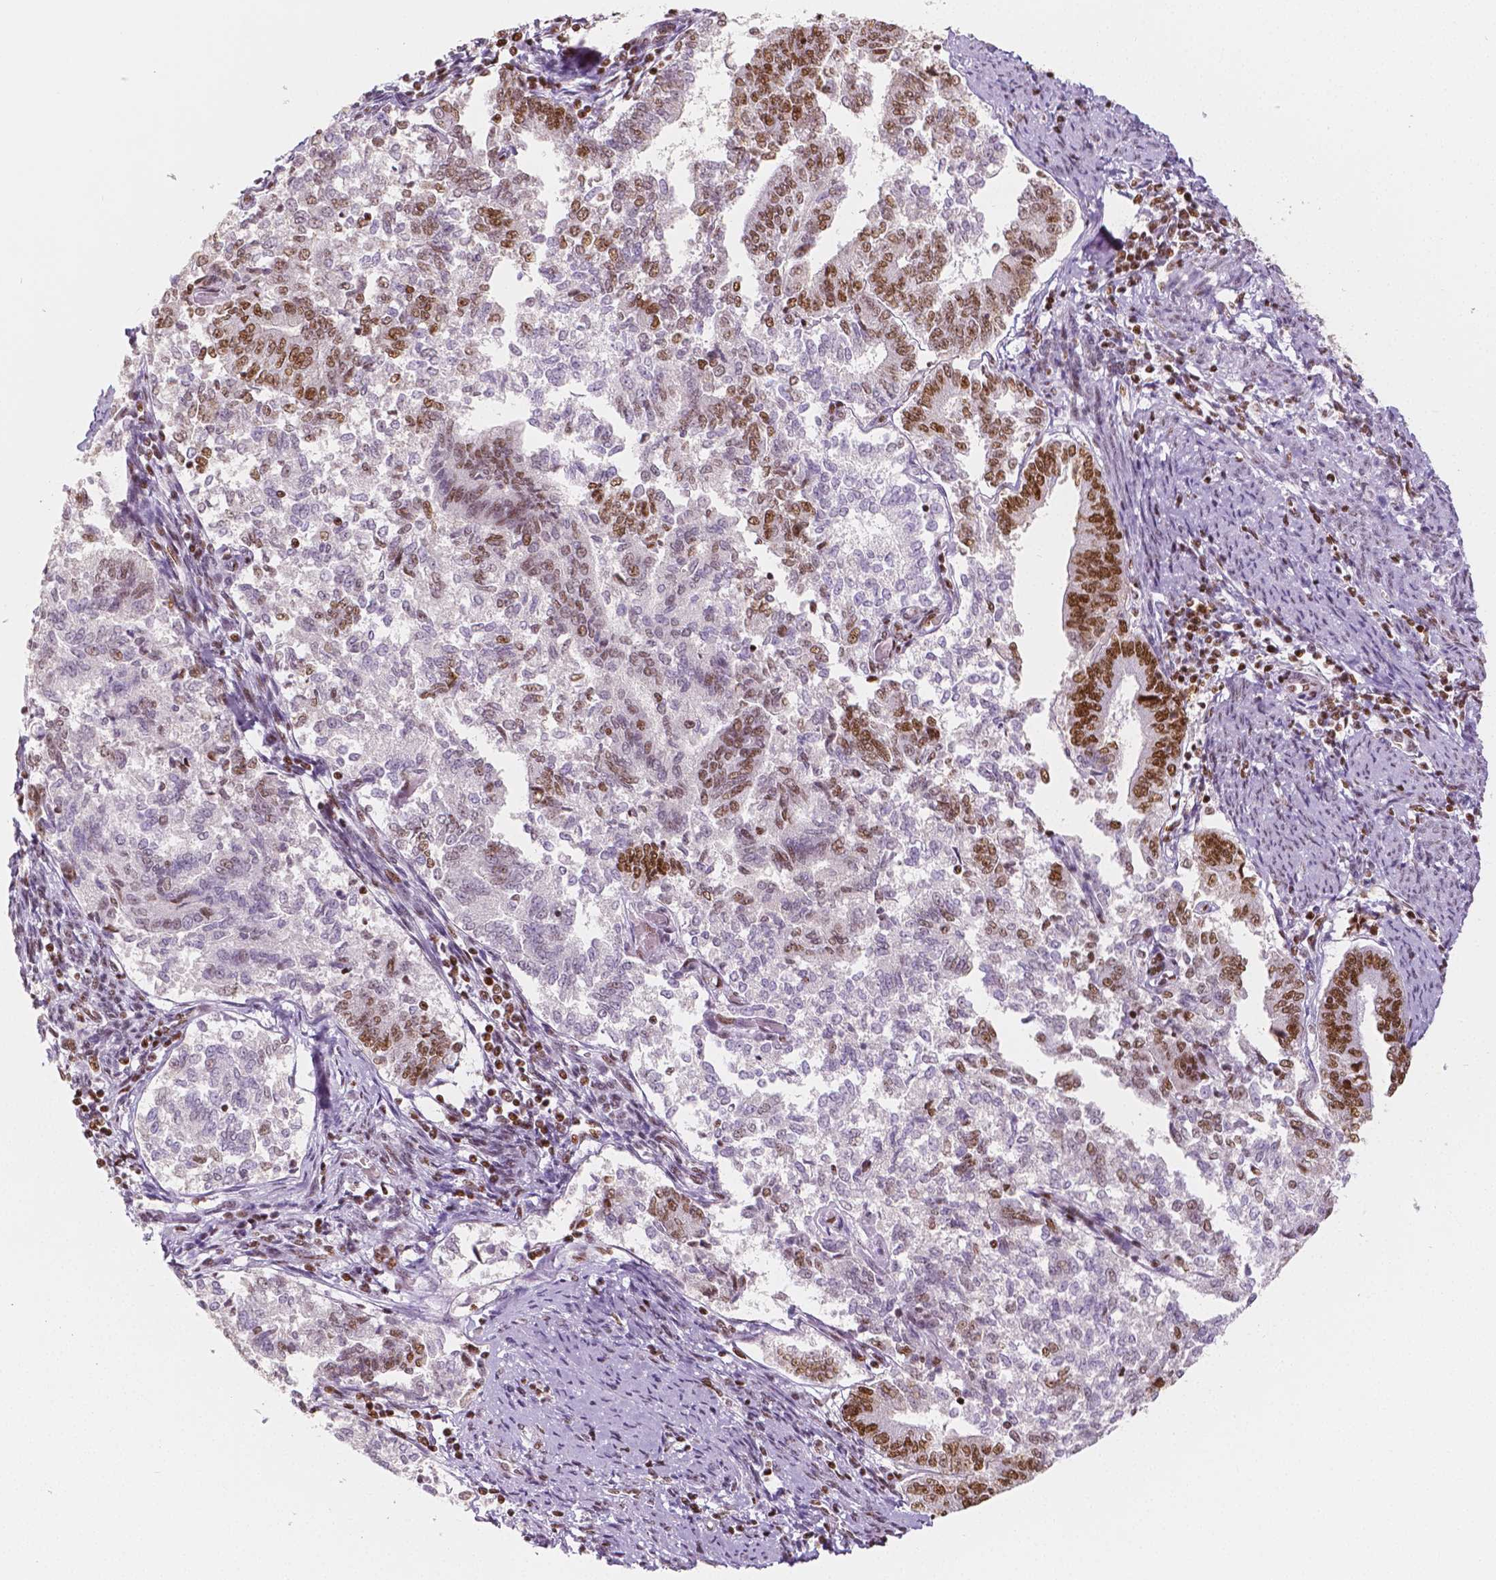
{"staining": {"intensity": "strong", "quantity": "25%-75%", "location": "nuclear"}, "tissue": "endometrial cancer", "cell_type": "Tumor cells", "image_type": "cancer", "snomed": [{"axis": "morphology", "description": "Adenocarcinoma, NOS"}, {"axis": "topography", "description": "Endometrium"}], "caption": "The micrograph shows staining of adenocarcinoma (endometrial), revealing strong nuclear protein positivity (brown color) within tumor cells.", "gene": "HDAC1", "patient": {"sex": "female", "age": 65}}